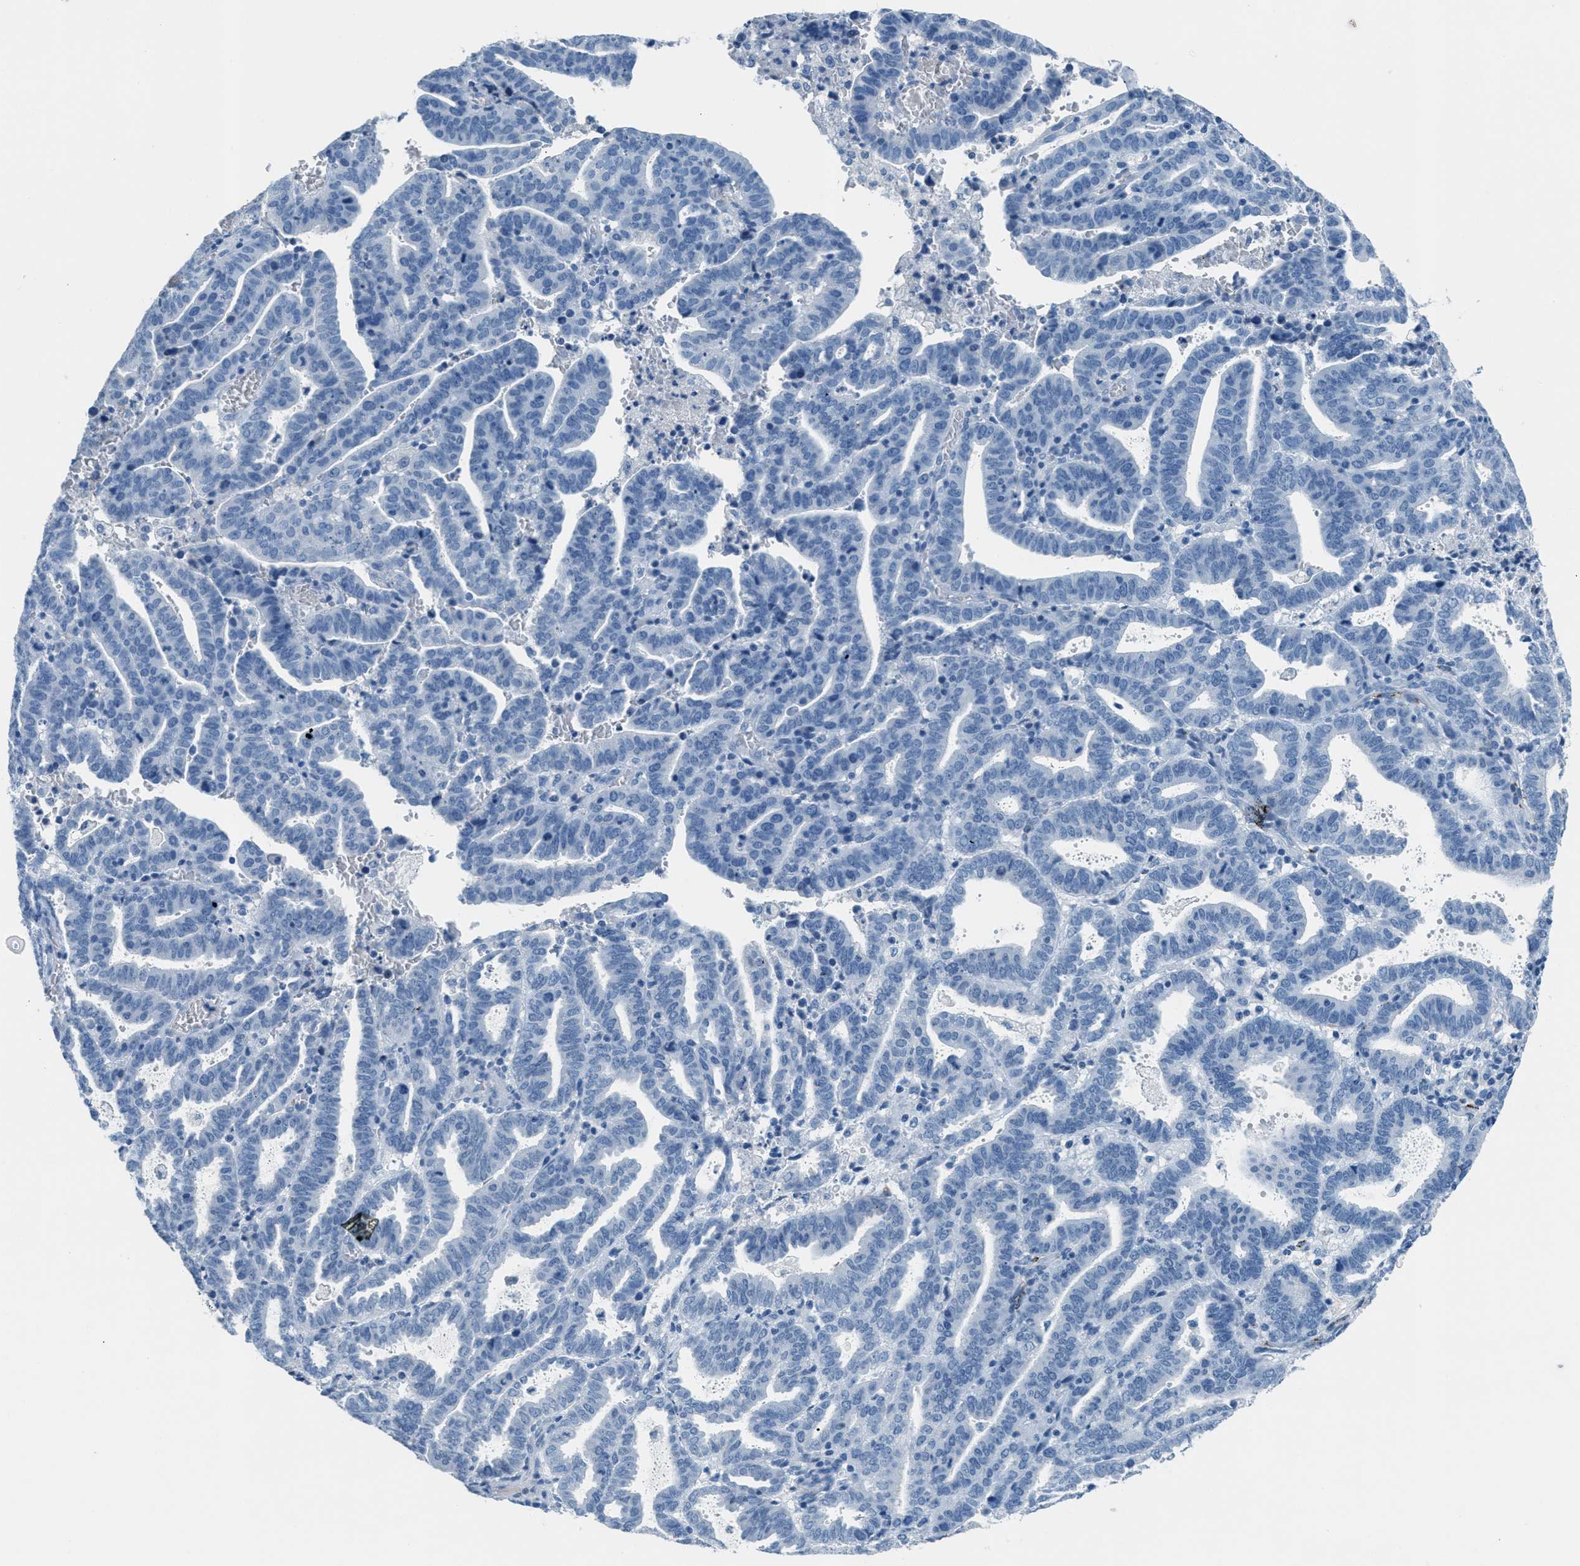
{"staining": {"intensity": "negative", "quantity": "none", "location": "none"}, "tissue": "endometrial cancer", "cell_type": "Tumor cells", "image_type": "cancer", "snomed": [{"axis": "morphology", "description": "Adenocarcinoma, NOS"}, {"axis": "topography", "description": "Uterus"}], "caption": "Image shows no protein expression in tumor cells of endometrial adenocarcinoma tissue.", "gene": "MGARP", "patient": {"sex": "female", "age": 83}}